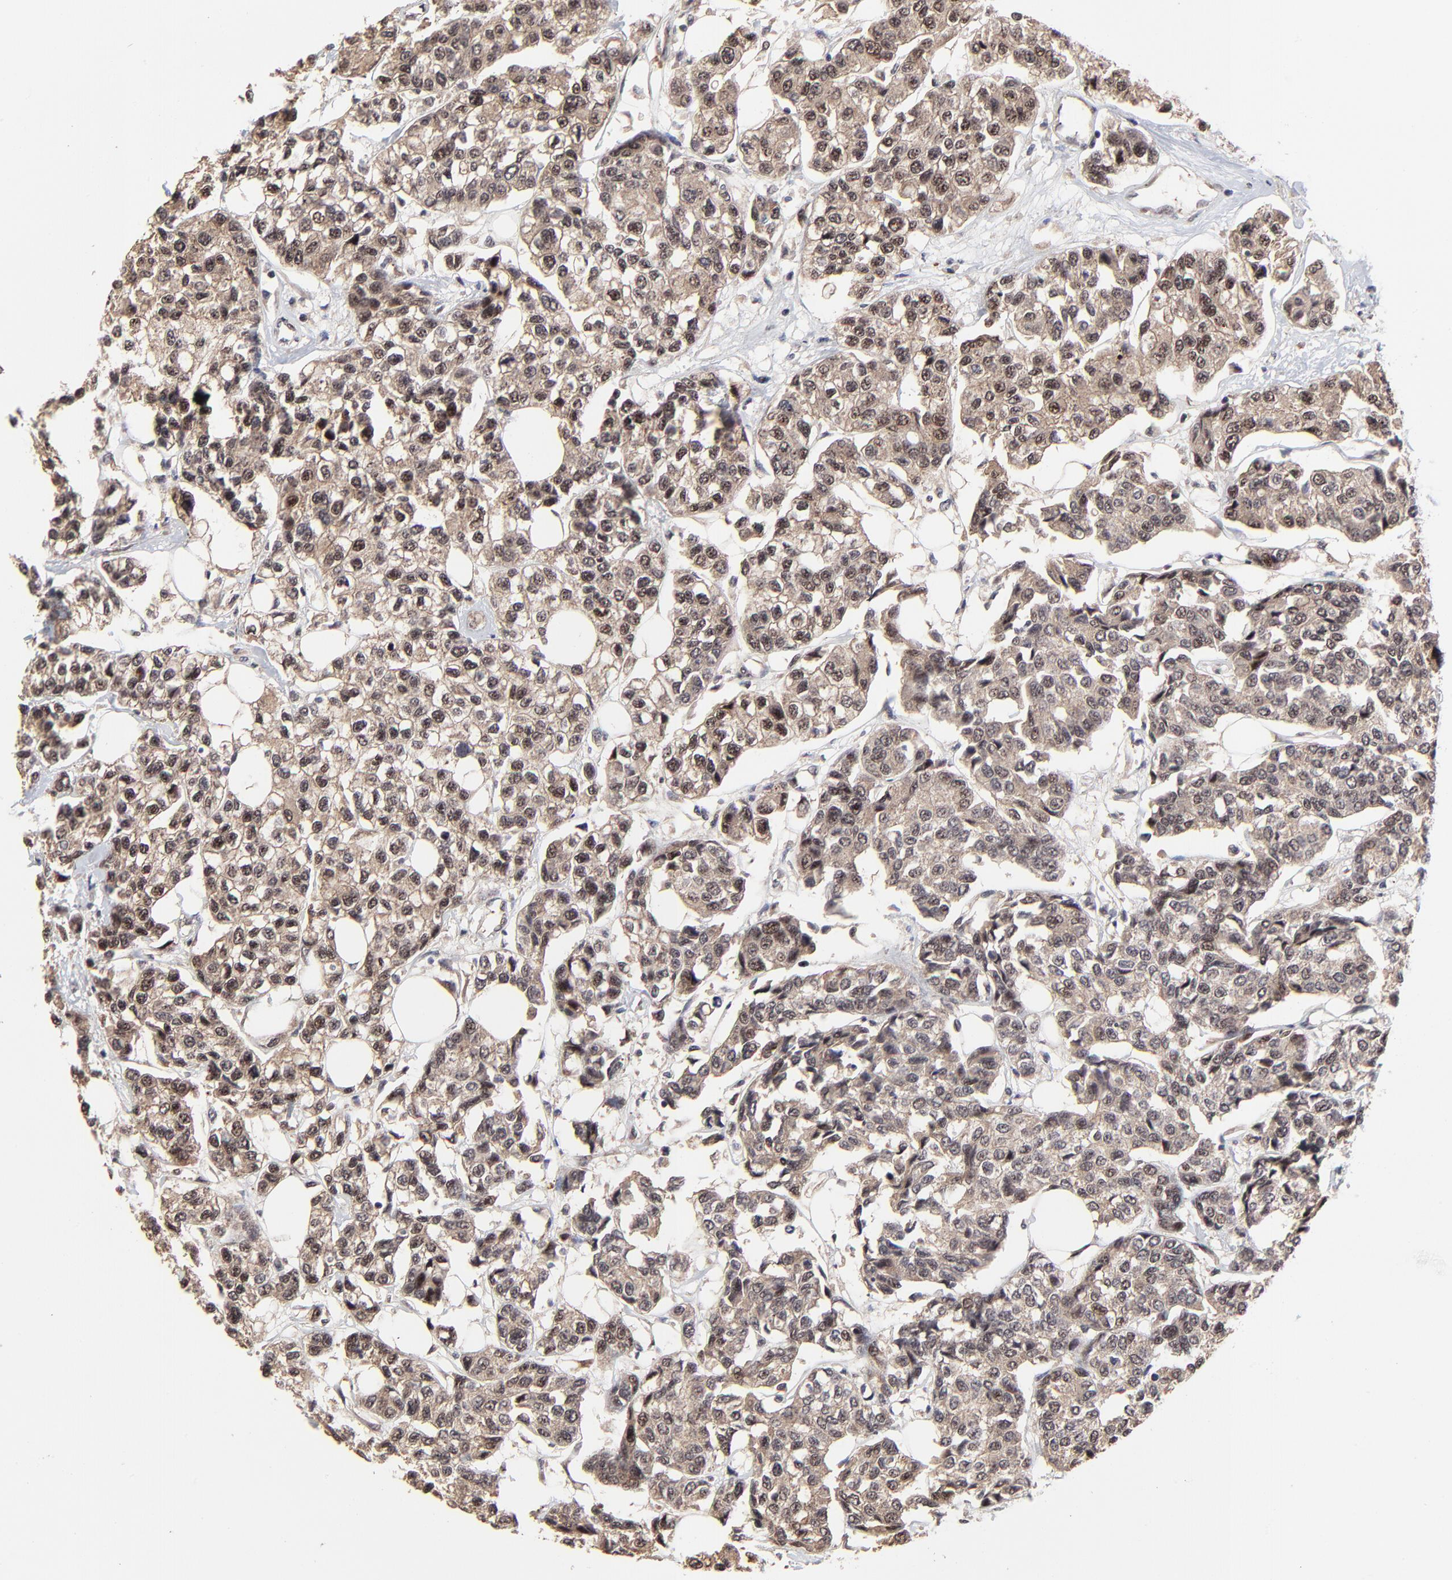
{"staining": {"intensity": "moderate", "quantity": ">75%", "location": "cytoplasmic/membranous,nuclear"}, "tissue": "breast cancer", "cell_type": "Tumor cells", "image_type": "cancer", "snomed": [{"axis": "morphology", "description": "Duct carcinoma"}, {"axis": "topography", "description": "Breast"}], "caption": "This photomicrograph shows breast cancer stained with IHC to label a protein in brown. The cytoplasmic/membranous and nuclear of tumor cells show moderate positivity for the protein. Nuclei are counter-stained blue.", "gene": "FRMD8", "patient": {"sex": "female", "age": 51}}